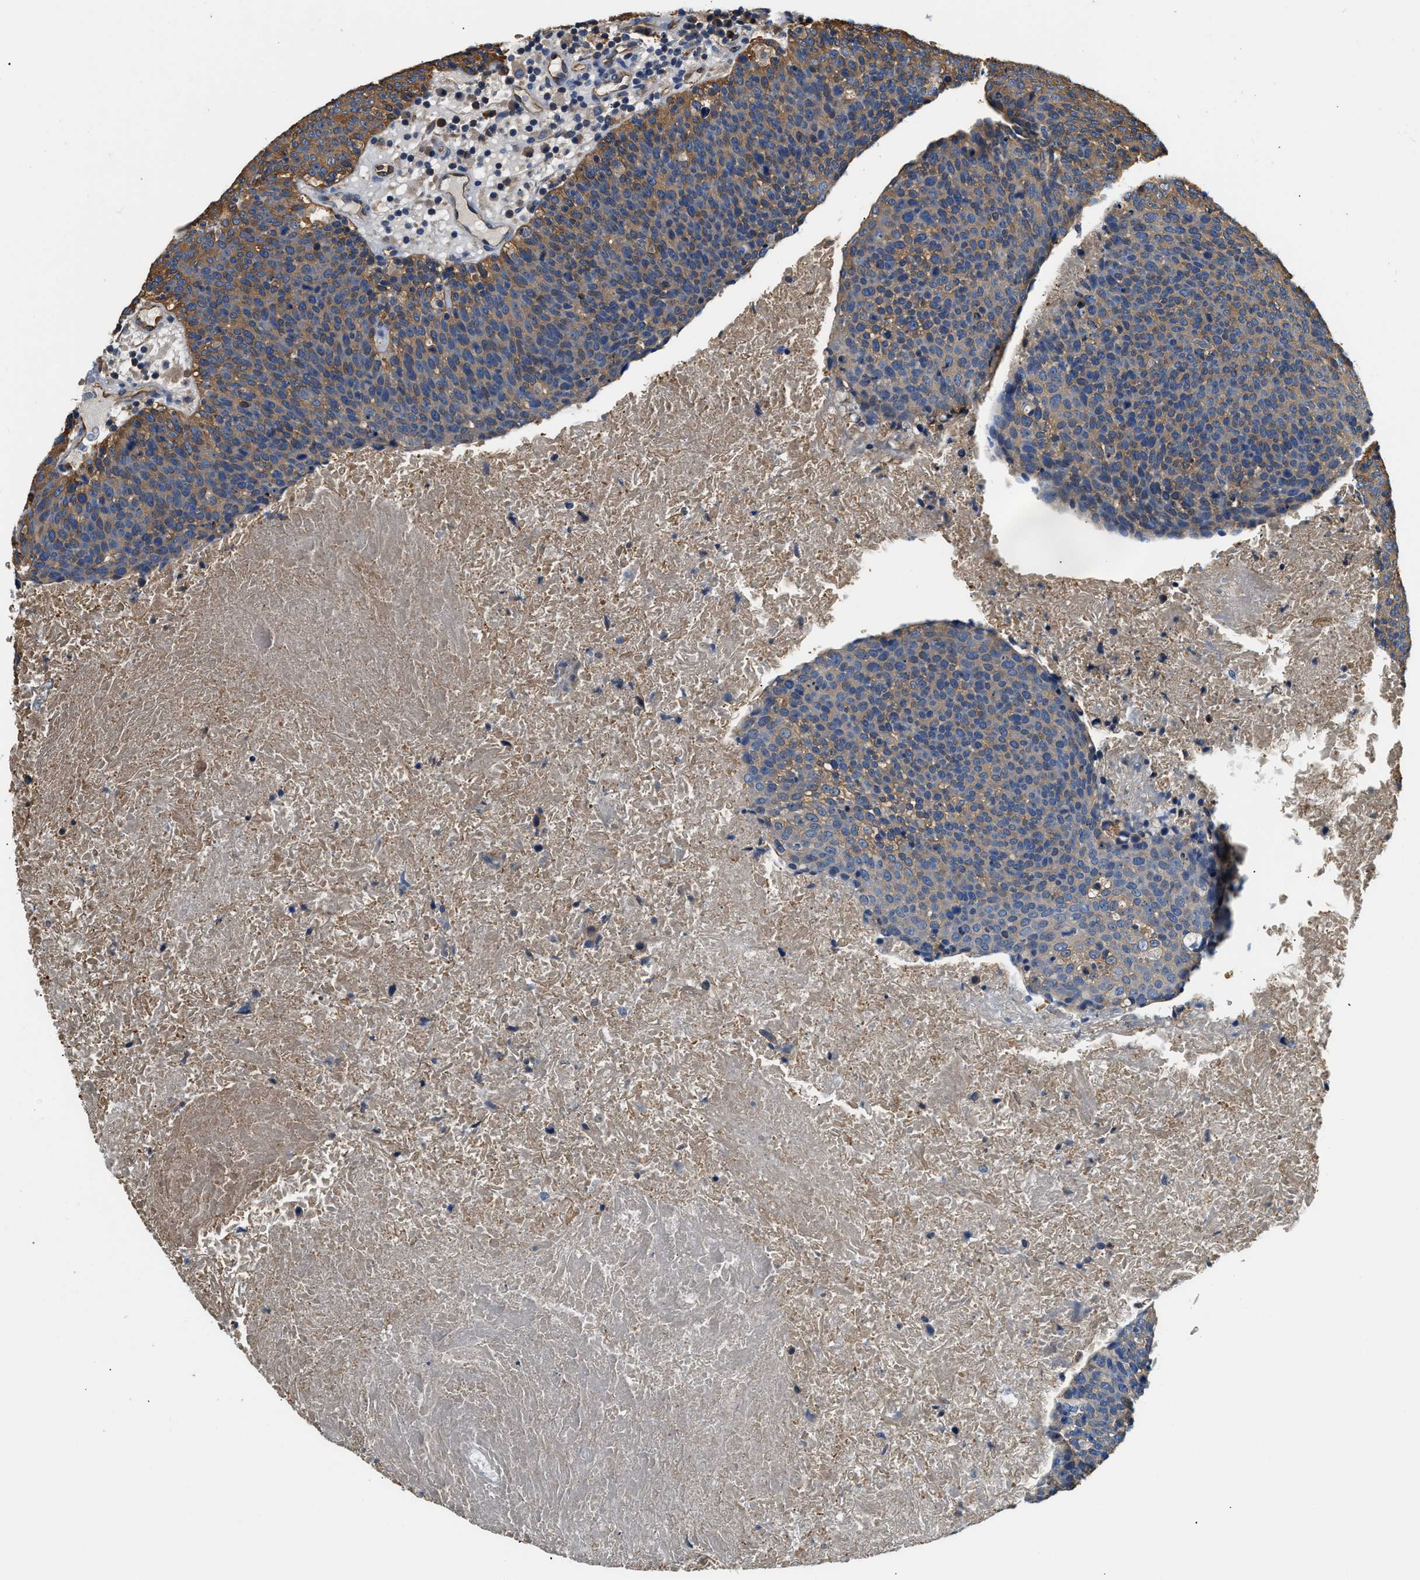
{"staining": {"intensity": "moderate", "quantity": ">75%", "location": "cytoplasmic/membranous"}, "tissue": "head and neck cancer", "cell_type": "Tumor cells", "image_type": "cancer", "snomed": [{"axis": "morphology", "description": "Squamous cell carcinoma, NOS"}, {"axis": "morphology", "description": "Squamous cell carcinoma, metastatic, NOS"}, {"axis": "topography", "description": "Lymph node"}, {"axis": "topography", "description": "Head-Neck"}], "caption": "This is a photomicrograph of IHC staining of head and neck cancer, which shows moderate expression in the cytoplasmic/membranous of tumor cells.", "gene": "PPP2R1B", "patient": {"sex": "male", "age": 62}}